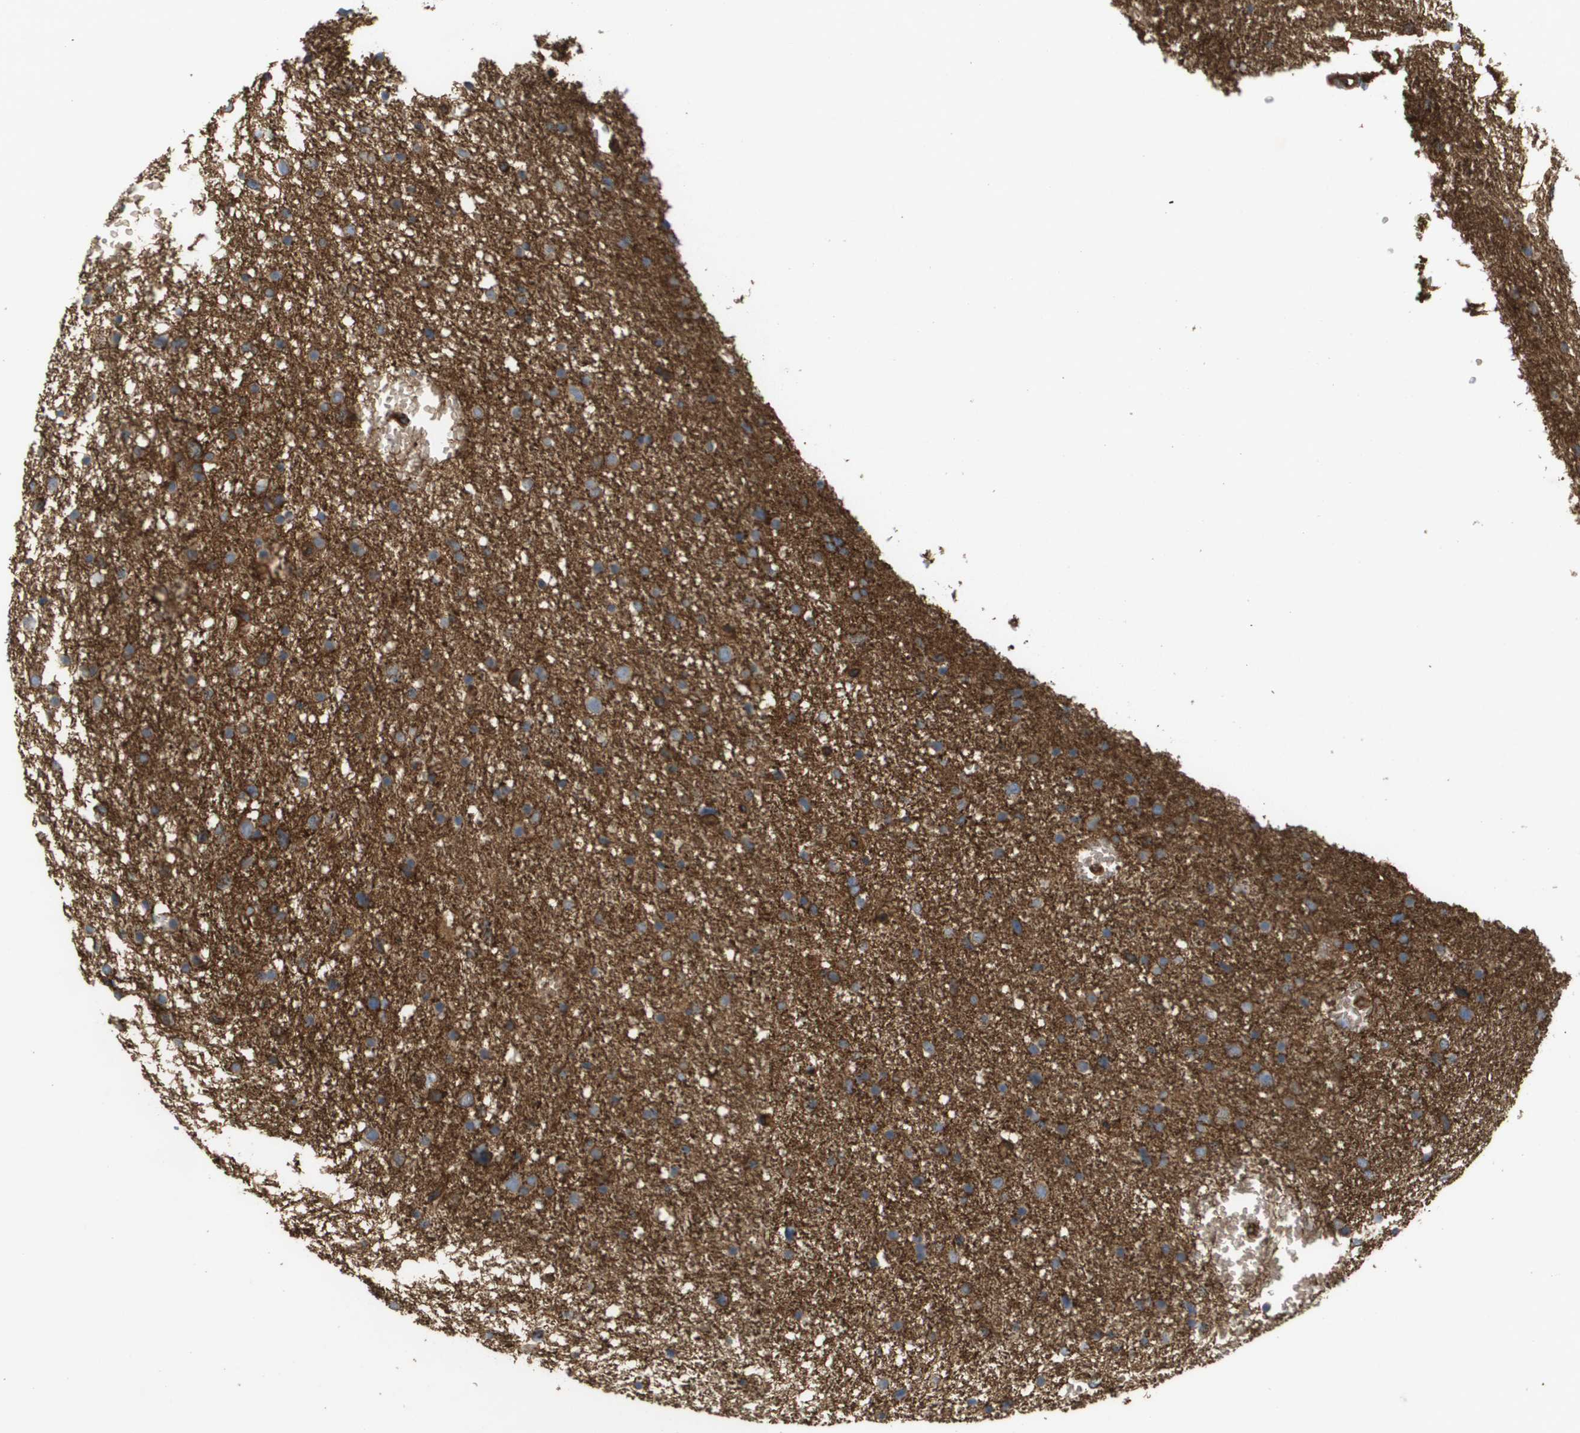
{"staining": {"intensity": "moderate", "quantity": ">75%", "location": "cytoplasmic/membranous"}, "tissue": "glioma", "cell_type": "Tumor cells", "image_type": "cancer", "snomed": [{"axis": "morphology", "description": "Glioma, malignant, Low grade"}, {"axis": "topography", "description": "Brain"}], "caption": "Immunohistochemical staining of human malignant low-grade glioma demonstrates medium levels of moderate cytoplasmic/membranous protein staining in about >75% of tumor cells. The staining was performed using DAB (3,3'-diaminobenzidine), with brown indicating positive protein expression. Nuclei are stained blue with hematoxylin.", "gene": "SGMS2", "patient": {"sex": "female", "age": 37}}